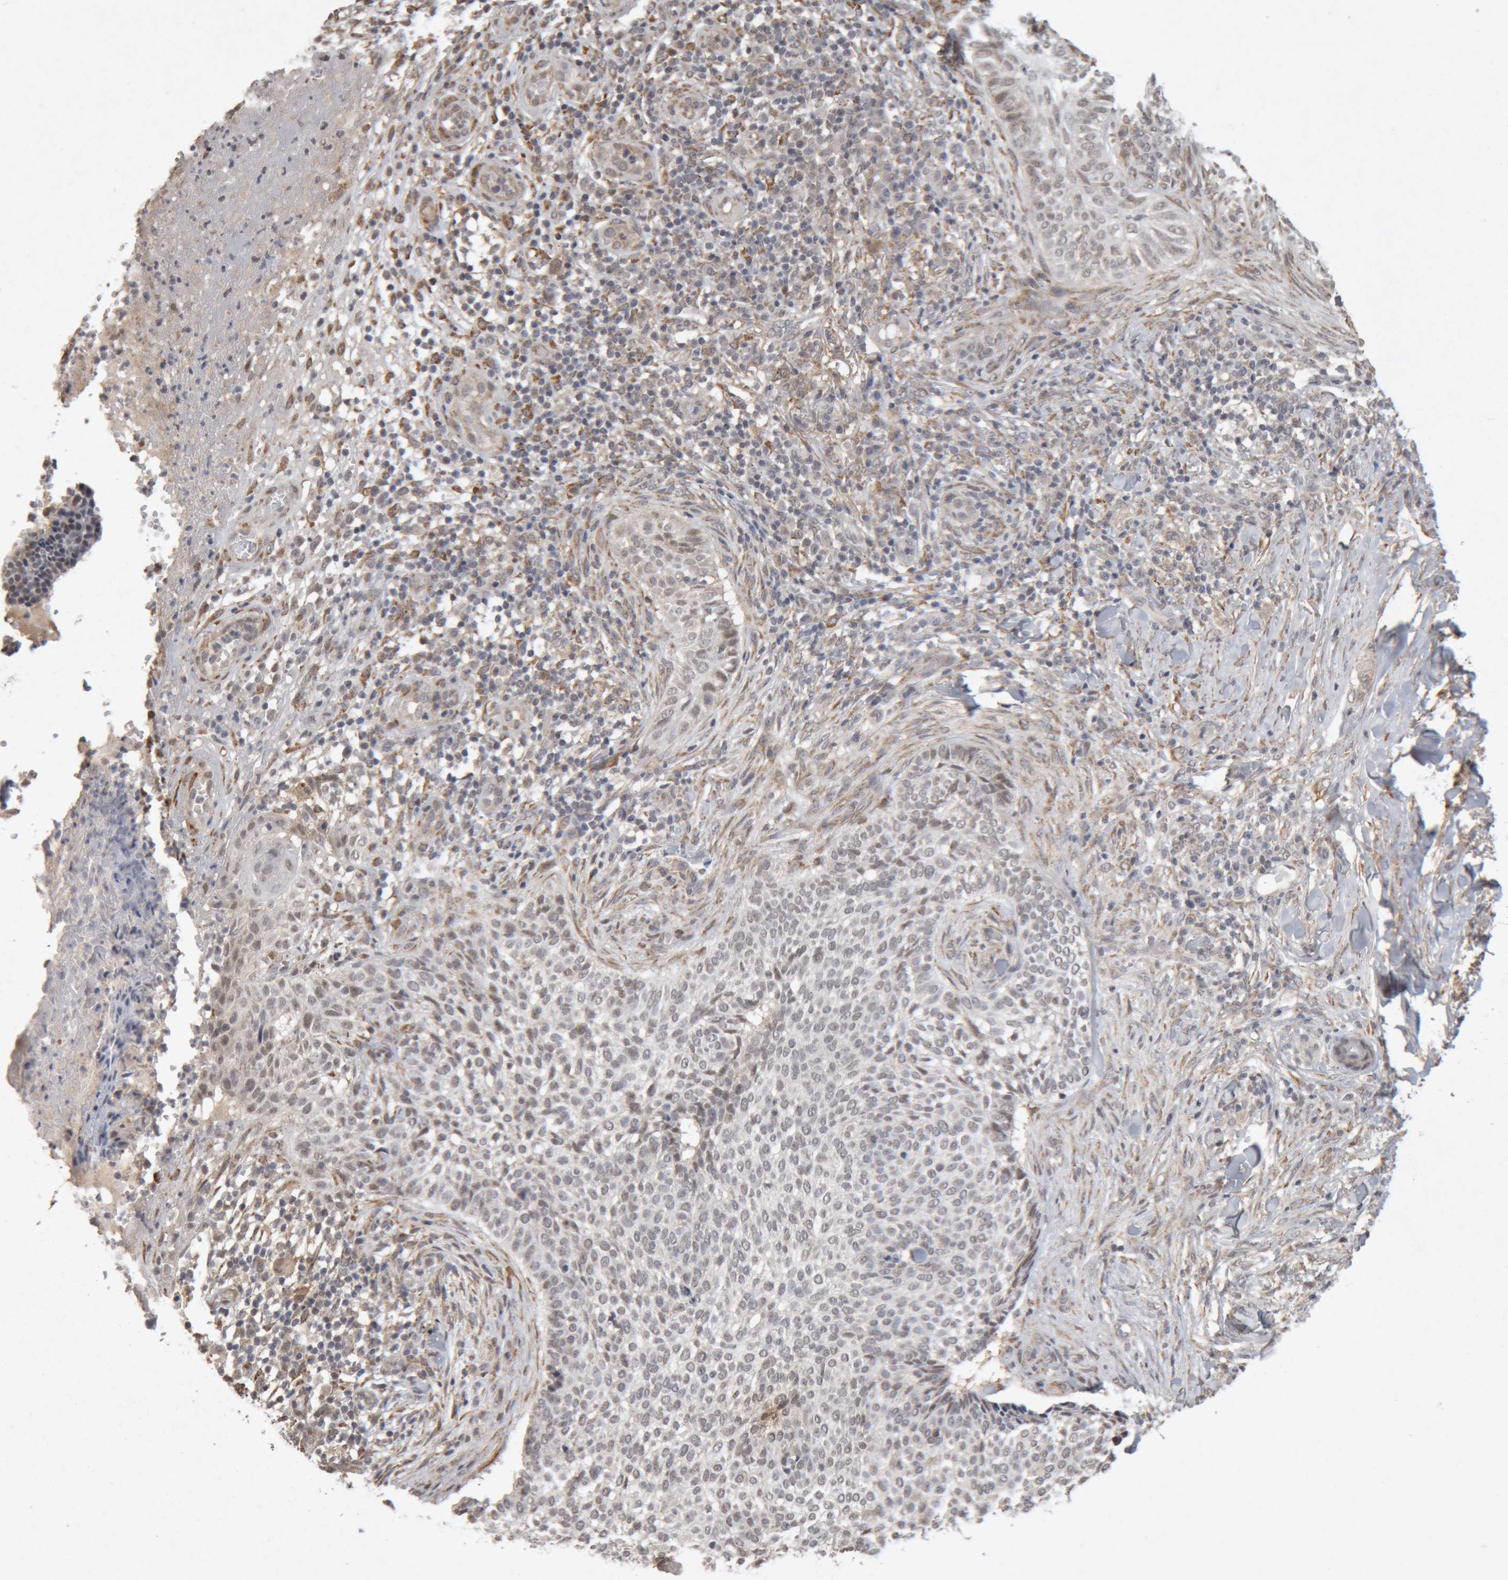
{"staining": {"intensity": "weak", "quantity": "<25%", "location": "nuclear"}, "tissue": "skin cancer", "cell_type": "Tumor cells", "image_type": "cancer", "snomed": [{"axis": "morphology", "description": "Normal tissue, NOS"}, {"axis": "morphology", "description": "Basal cell carcinoma"}, {"axis": "topography", "description": "Skin"}], "caption": "Micrograph shows no significant protein staining in tumor cells of skin cancer.", "gene": "MEP1A", "patient": {"sex": "male", "age": 67}}